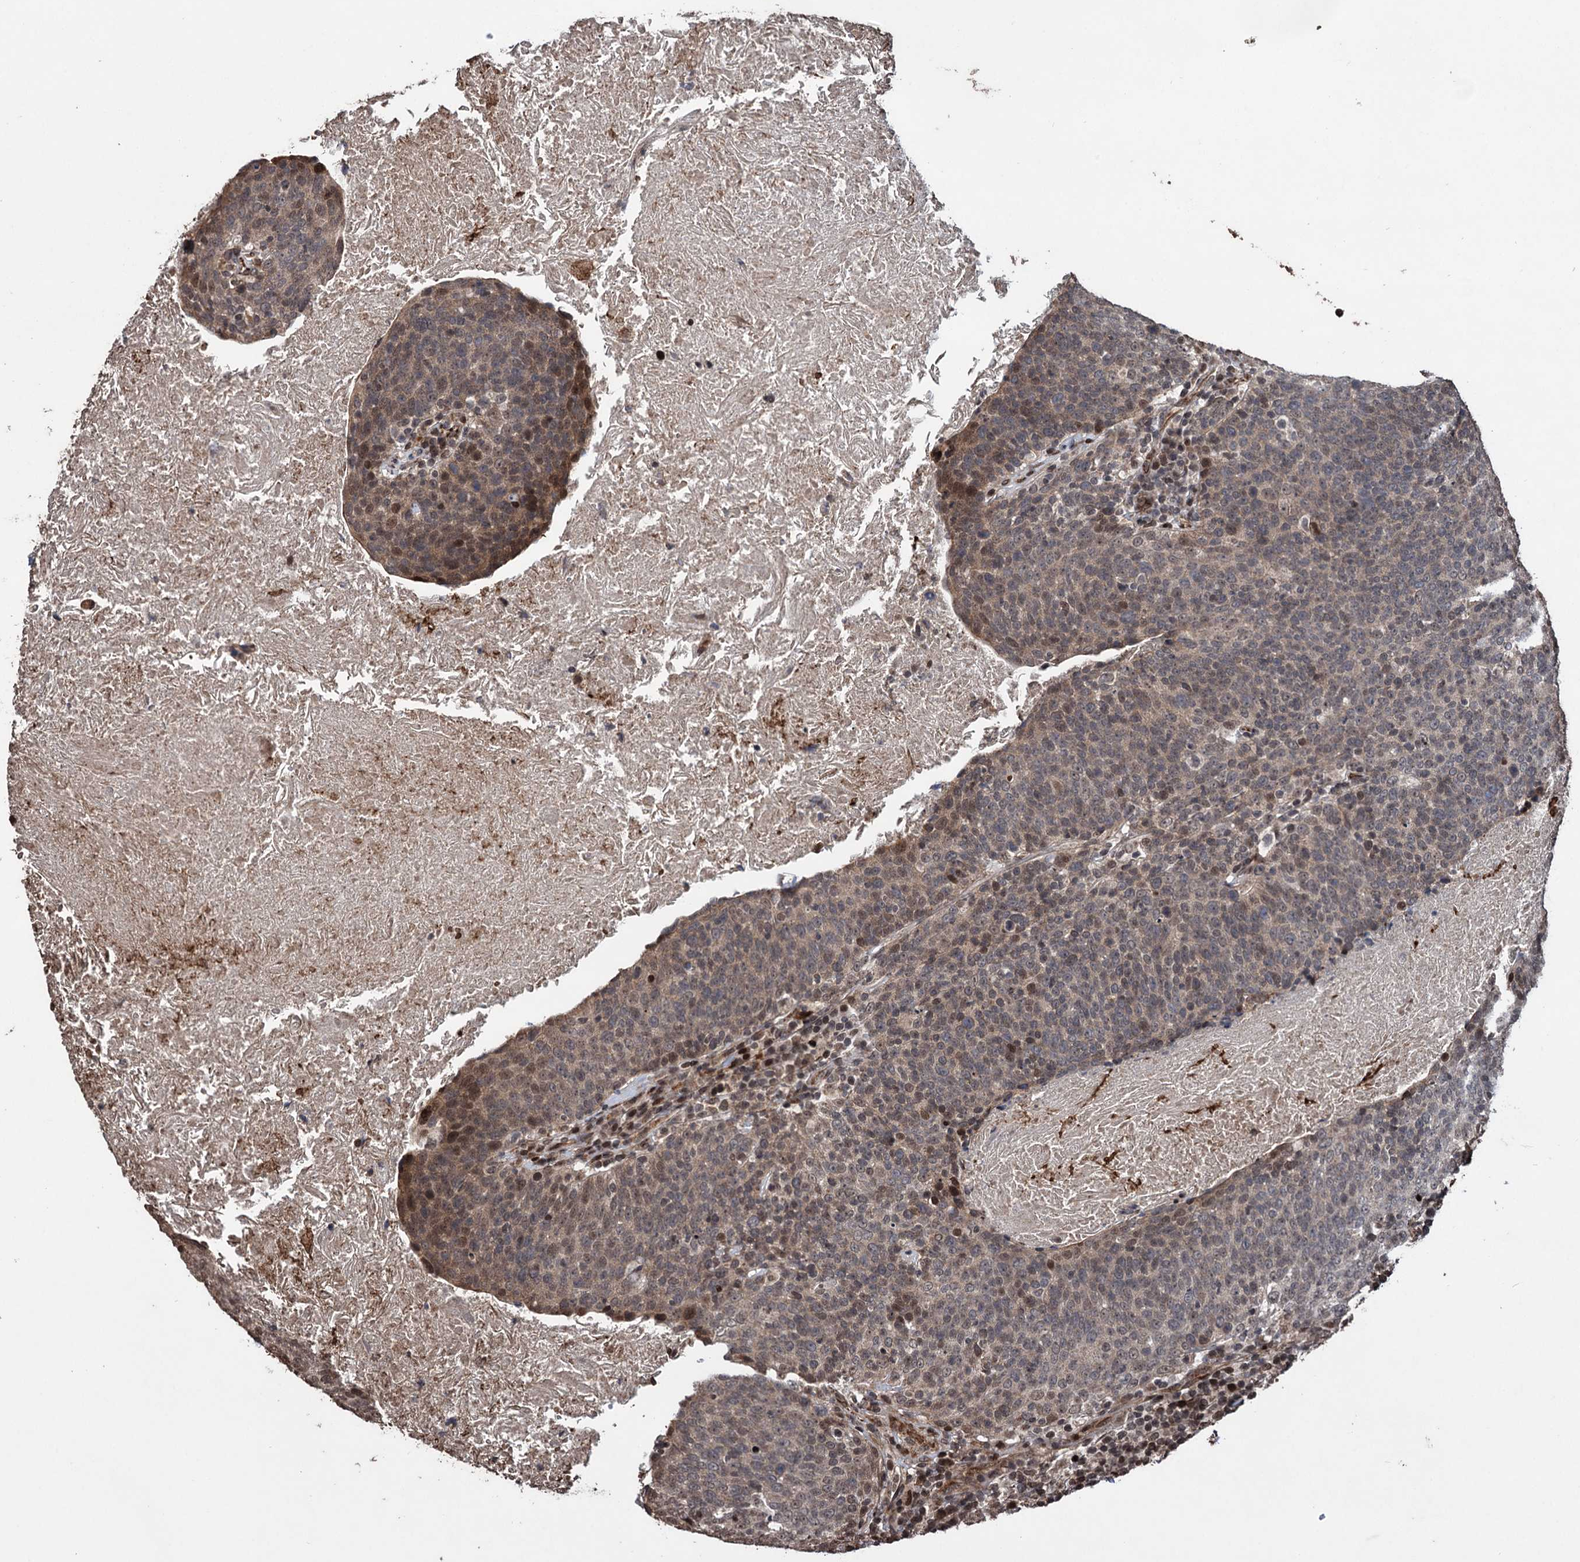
{"staining": {"intensity": "moderate", "quantity": "<25%", "location": "cytoplasmic/membranous,nuclear"}, "tissue": "head and neck cancer", "cell_type": "Tumor cells", "image_type": "cancer", "snomed": [{"axis": "morphology", "description": "Squamous cell carcinoma, NOS"}, {"axis": "morphology", "description": "Squamous cell carcinoma, metastatic, NOS"}, {"axis": "topography", "description": "Lymph node"}, {"axis": "topography", "description": "Head-Neck"}], "caption": "This is an image of IHC staining of head and neck cancer (squamous cell carcinoma), which shows moderate staining in the cytoplasmic/membranous and nuclear of tumor cells.", "gene": "EYA4", "patient": {"sex": "male", "age": 62}}